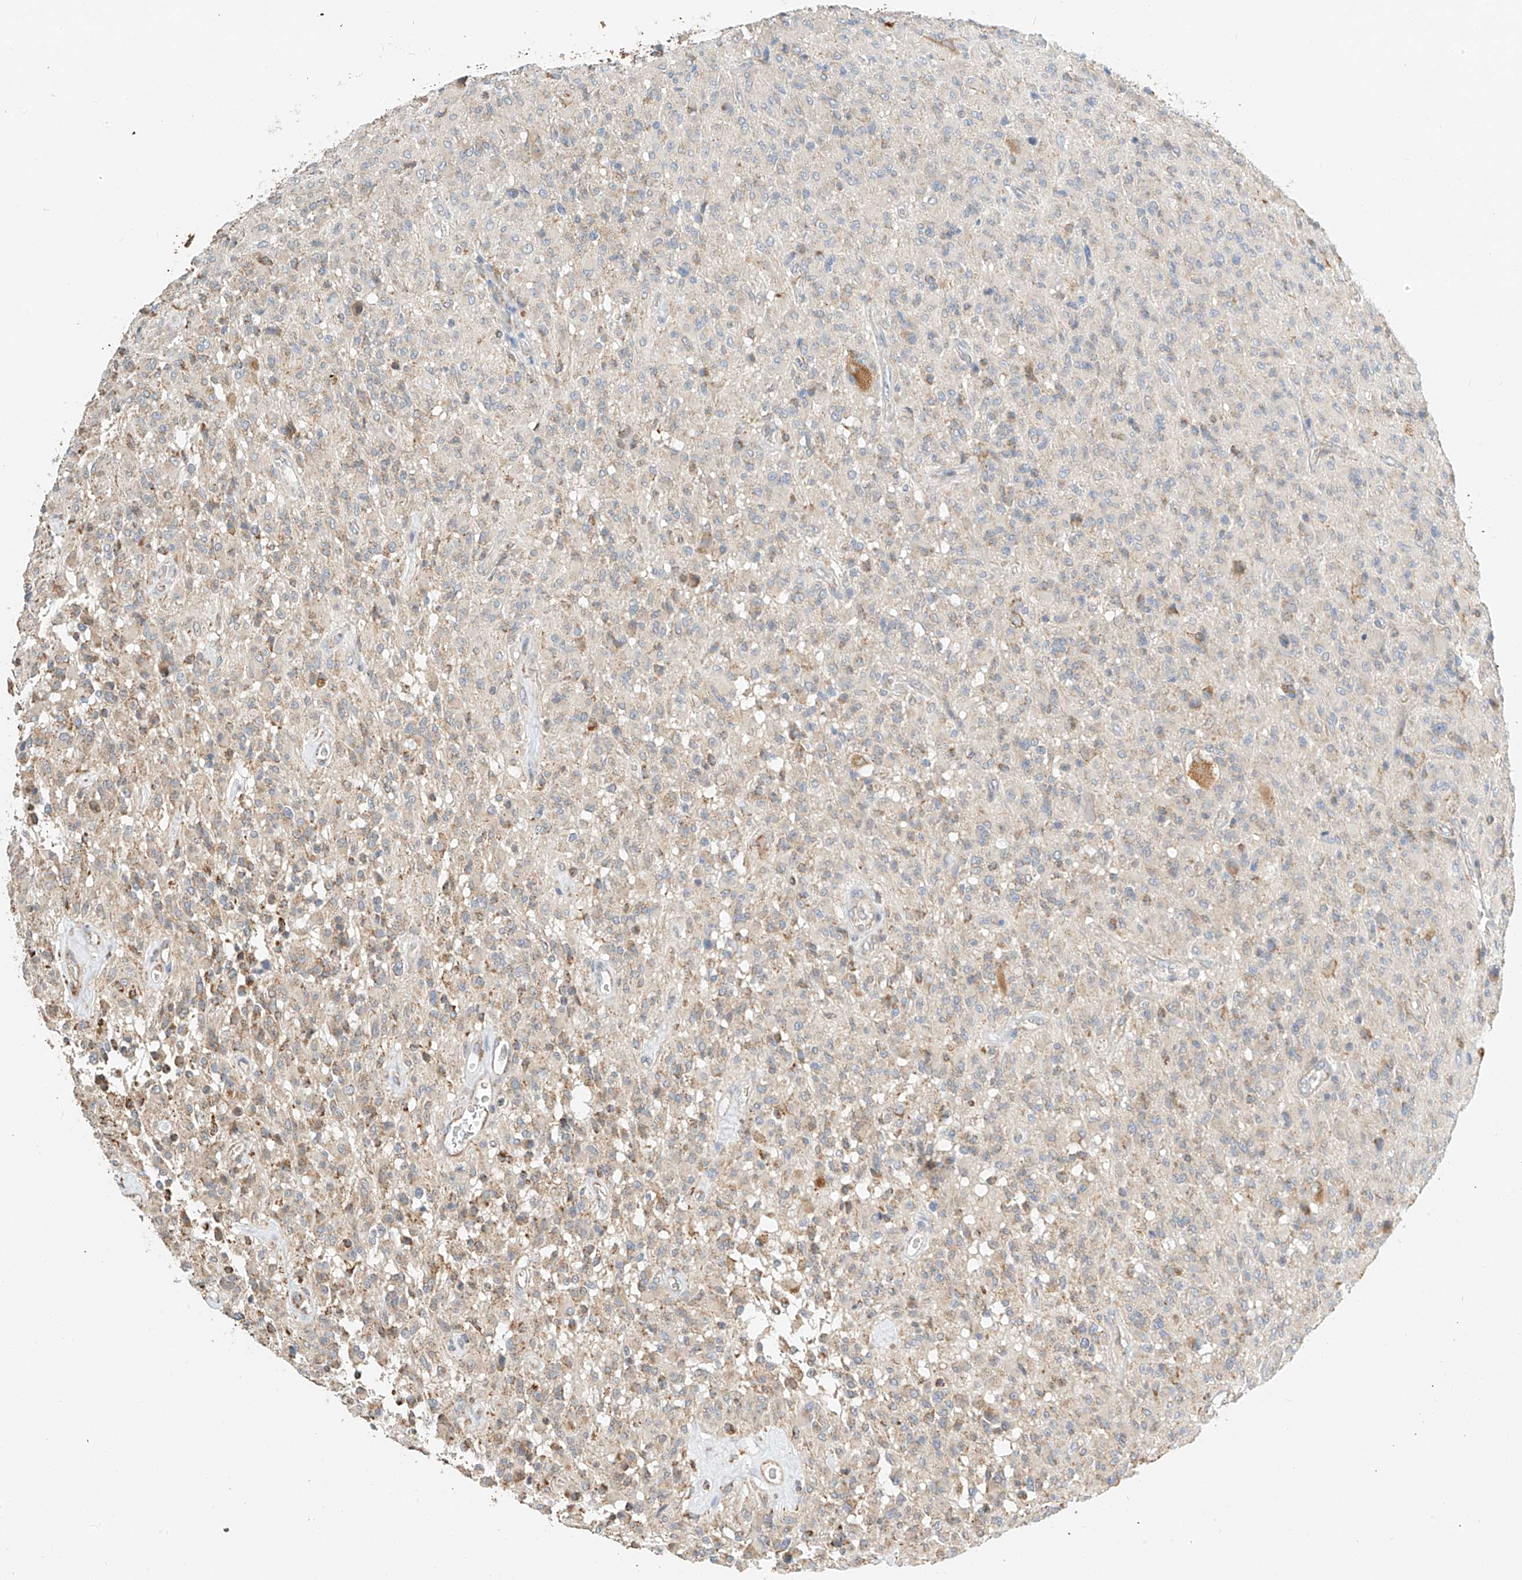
{"staining": {"intensity": "weak", "quantity": "25%-75%", "location": "cytoplasmic/membranous"}, "tissue": "glioma", "cell_type": "Tumor cells", "image_type": "cancer", "snomed": [{"axis": "morphology", "description": "Glioma, malignant, High grade"}, {"axis": "topography", "description": "Brain"}], "caption": "The micrograph shows a brown stain indicating the presence of a protein in the cytoplasmic/membranous of tumor cells in high-grade glioma (malignant). (Stains: DAB (3,3'-diaminobenzidine) in brown, nuclei in blue, Microscopy: brightfield microscopy at high magnification).", "gene": "YIPF7", "patient": {"sex": "female", "age": 57}}